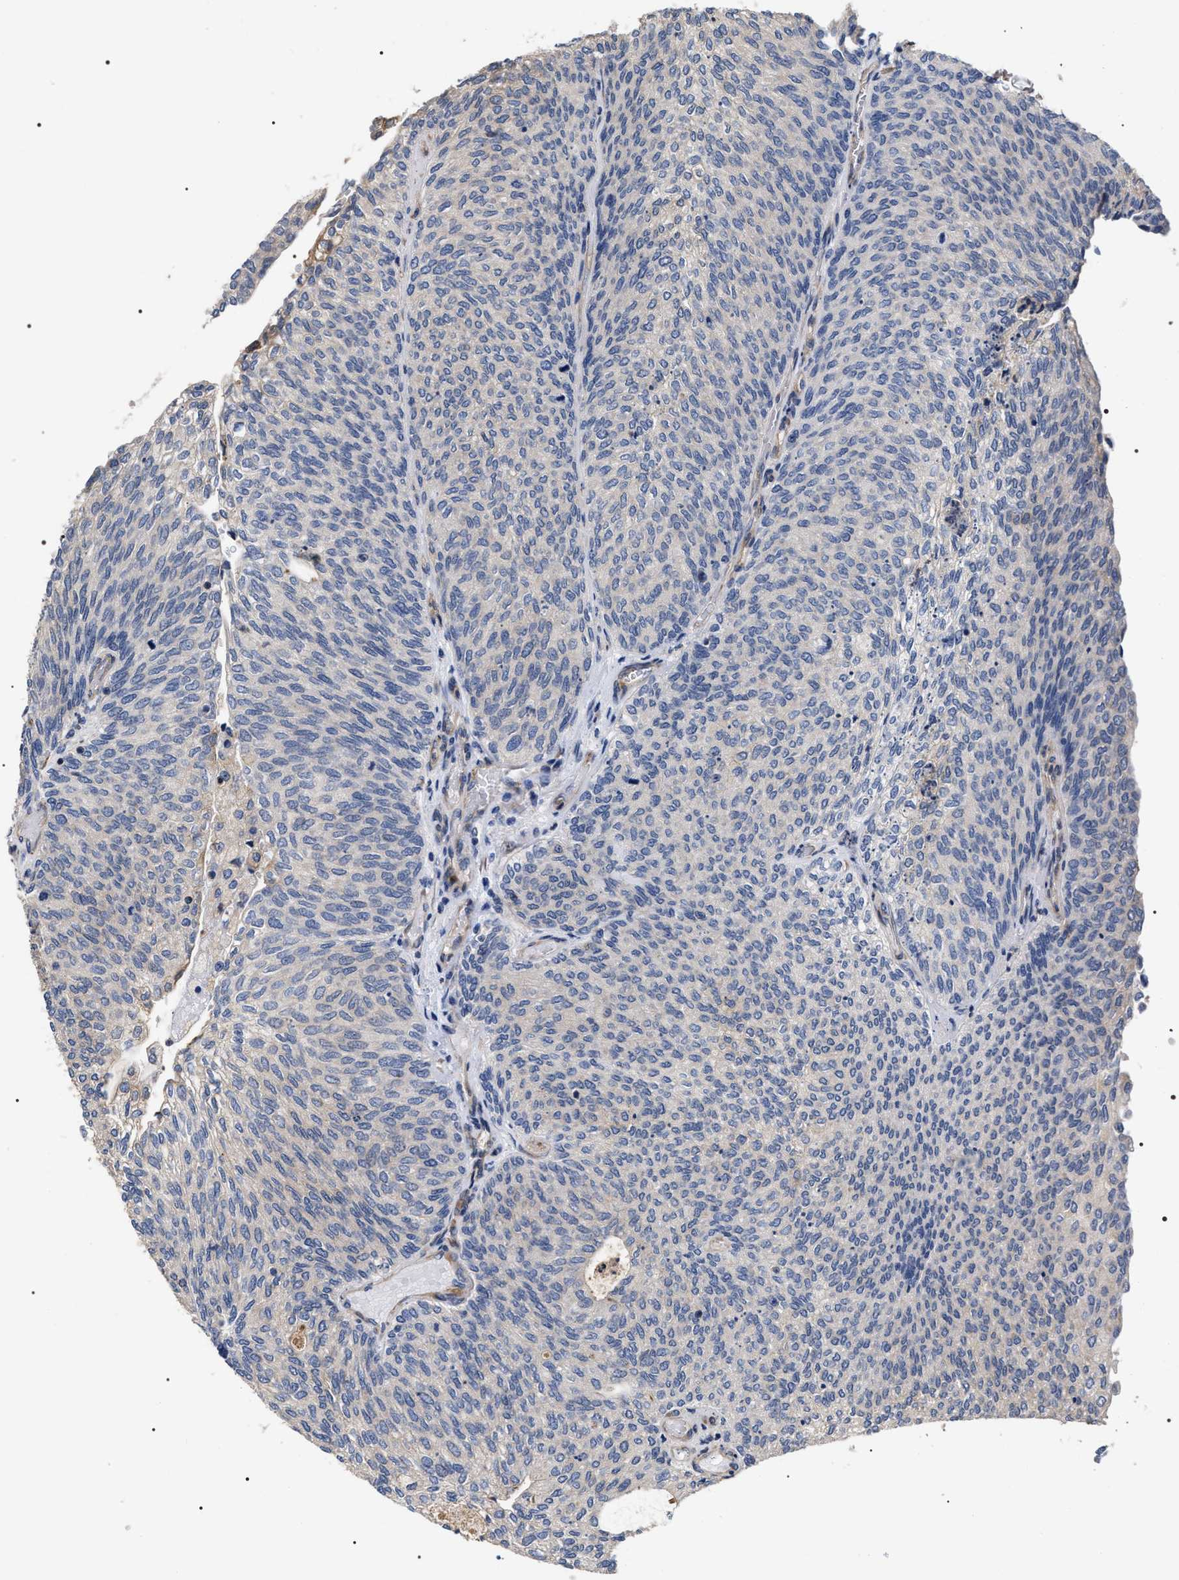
{"staining": {"intensity": "negative", "quantity": "none", "location": "none"}, "tissue": "urothelial cancer", "cell_type": "Tumor cells", "image_type": "cancer", "snomed": [{"axis": "morphology", "description": "Urothelial carcinoma, Low grade"}, {"axis": "topography", "description": "Urinary bladder"}], "caption": "Immunohistochemical staining of human urothelial carcinoma (low-grade) shows no significant staining in tumor cells. (Brightfield microscopy of DAB (3,3'-diaminobenzidine) immunohistochemistry at high magnification).", "gene": "TSPAN33", "patient": {"sex": "female", "age": 79}}